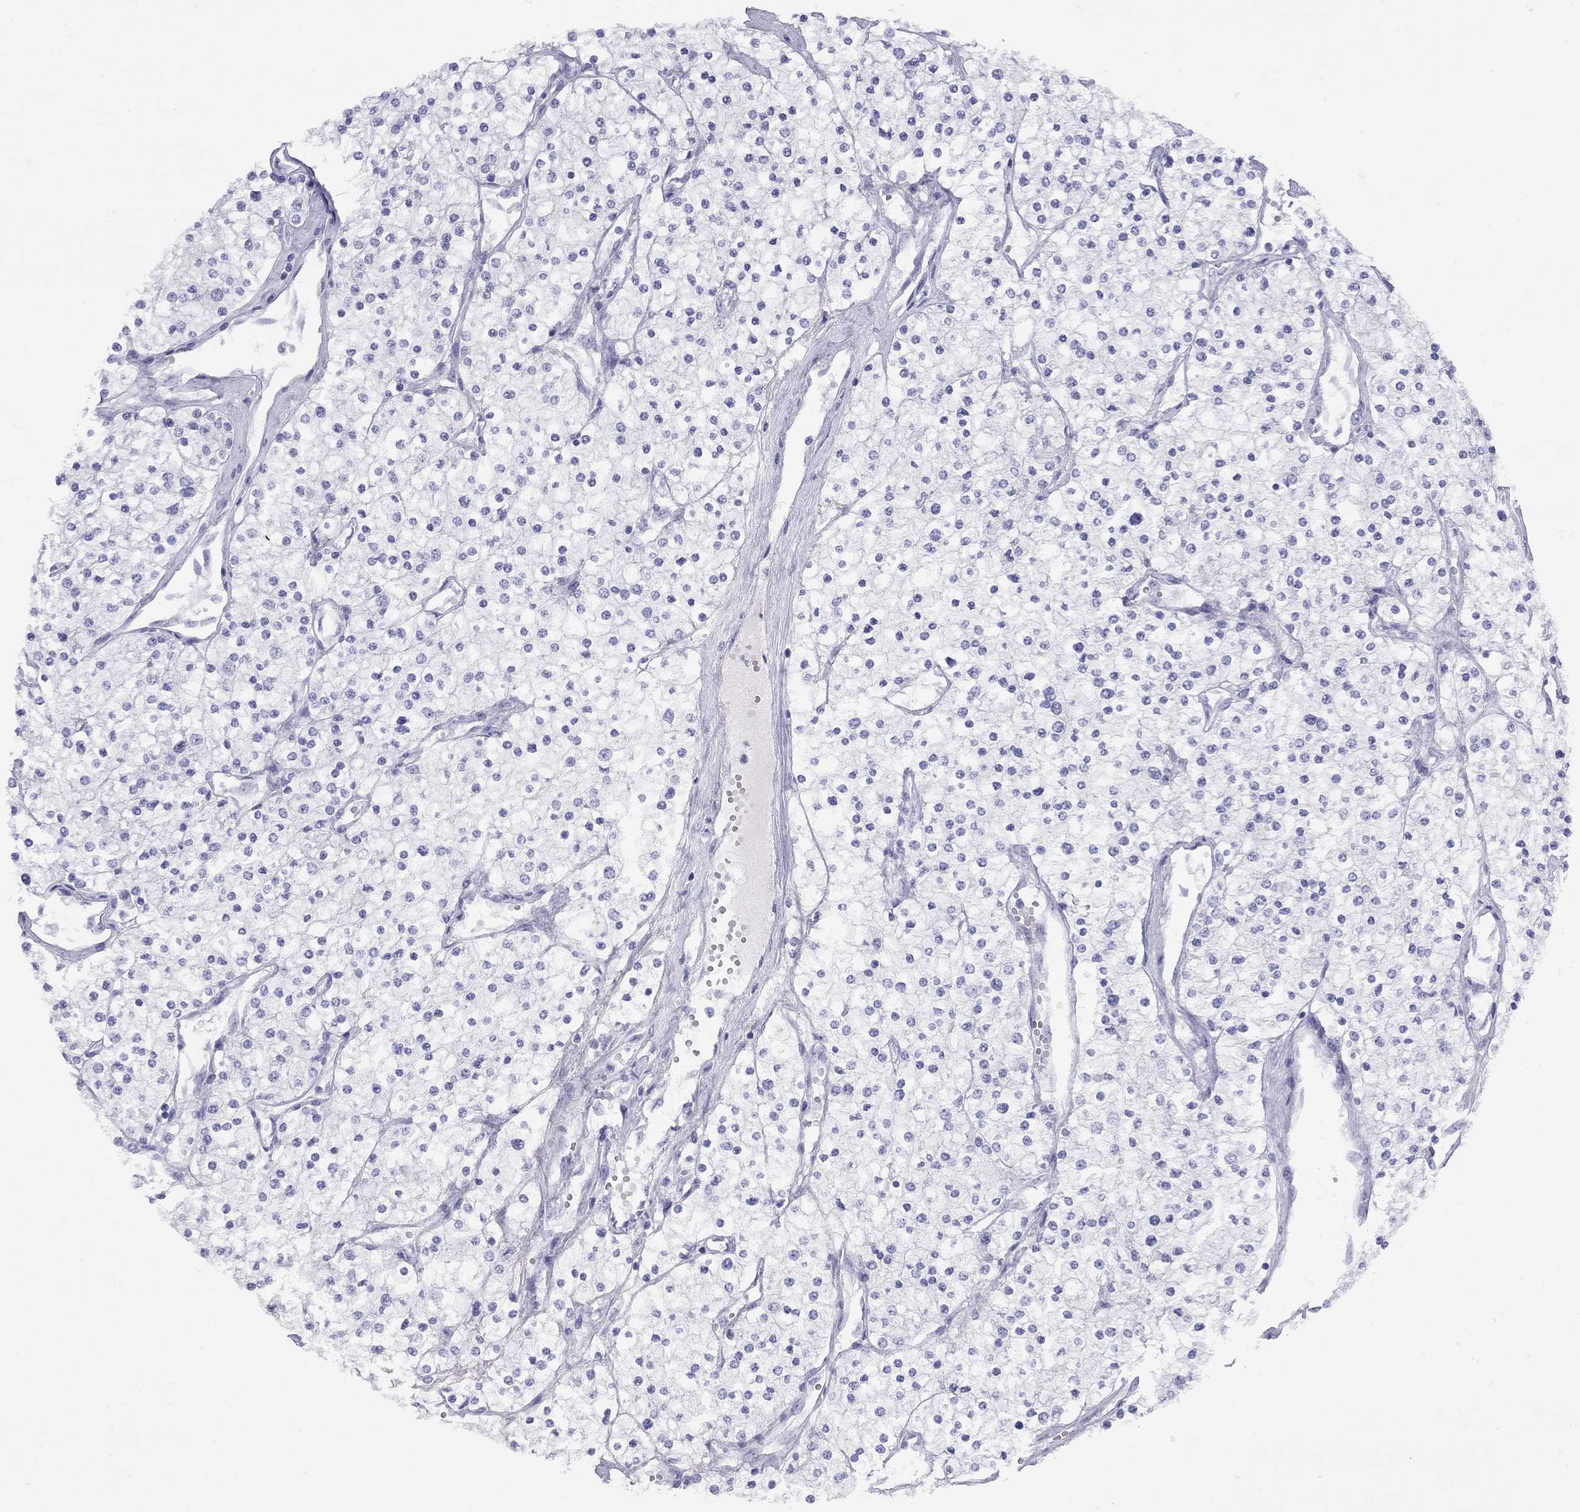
{"staining": {"intensity": "negative", "quantity": "none", "location": "none"}, "tissue": "renal cancer", "cell_type": "Tumor cells", "image_type": "cancer", "snomed": [{"axis": "morphology", "description": "Adenocarcinoma, NOS"}, {"axis": "topography", "description": "Kidney"}], "caption": "There is no significant positivity in tumor cells of renal adenocarcinoma. Brightfield microscopy of IHC stained with DAB (brown) and hematoxylin (blue), captured at high magnification.", "gene": "GRIA2", "patient": {"sex": "male", "age": 80}}